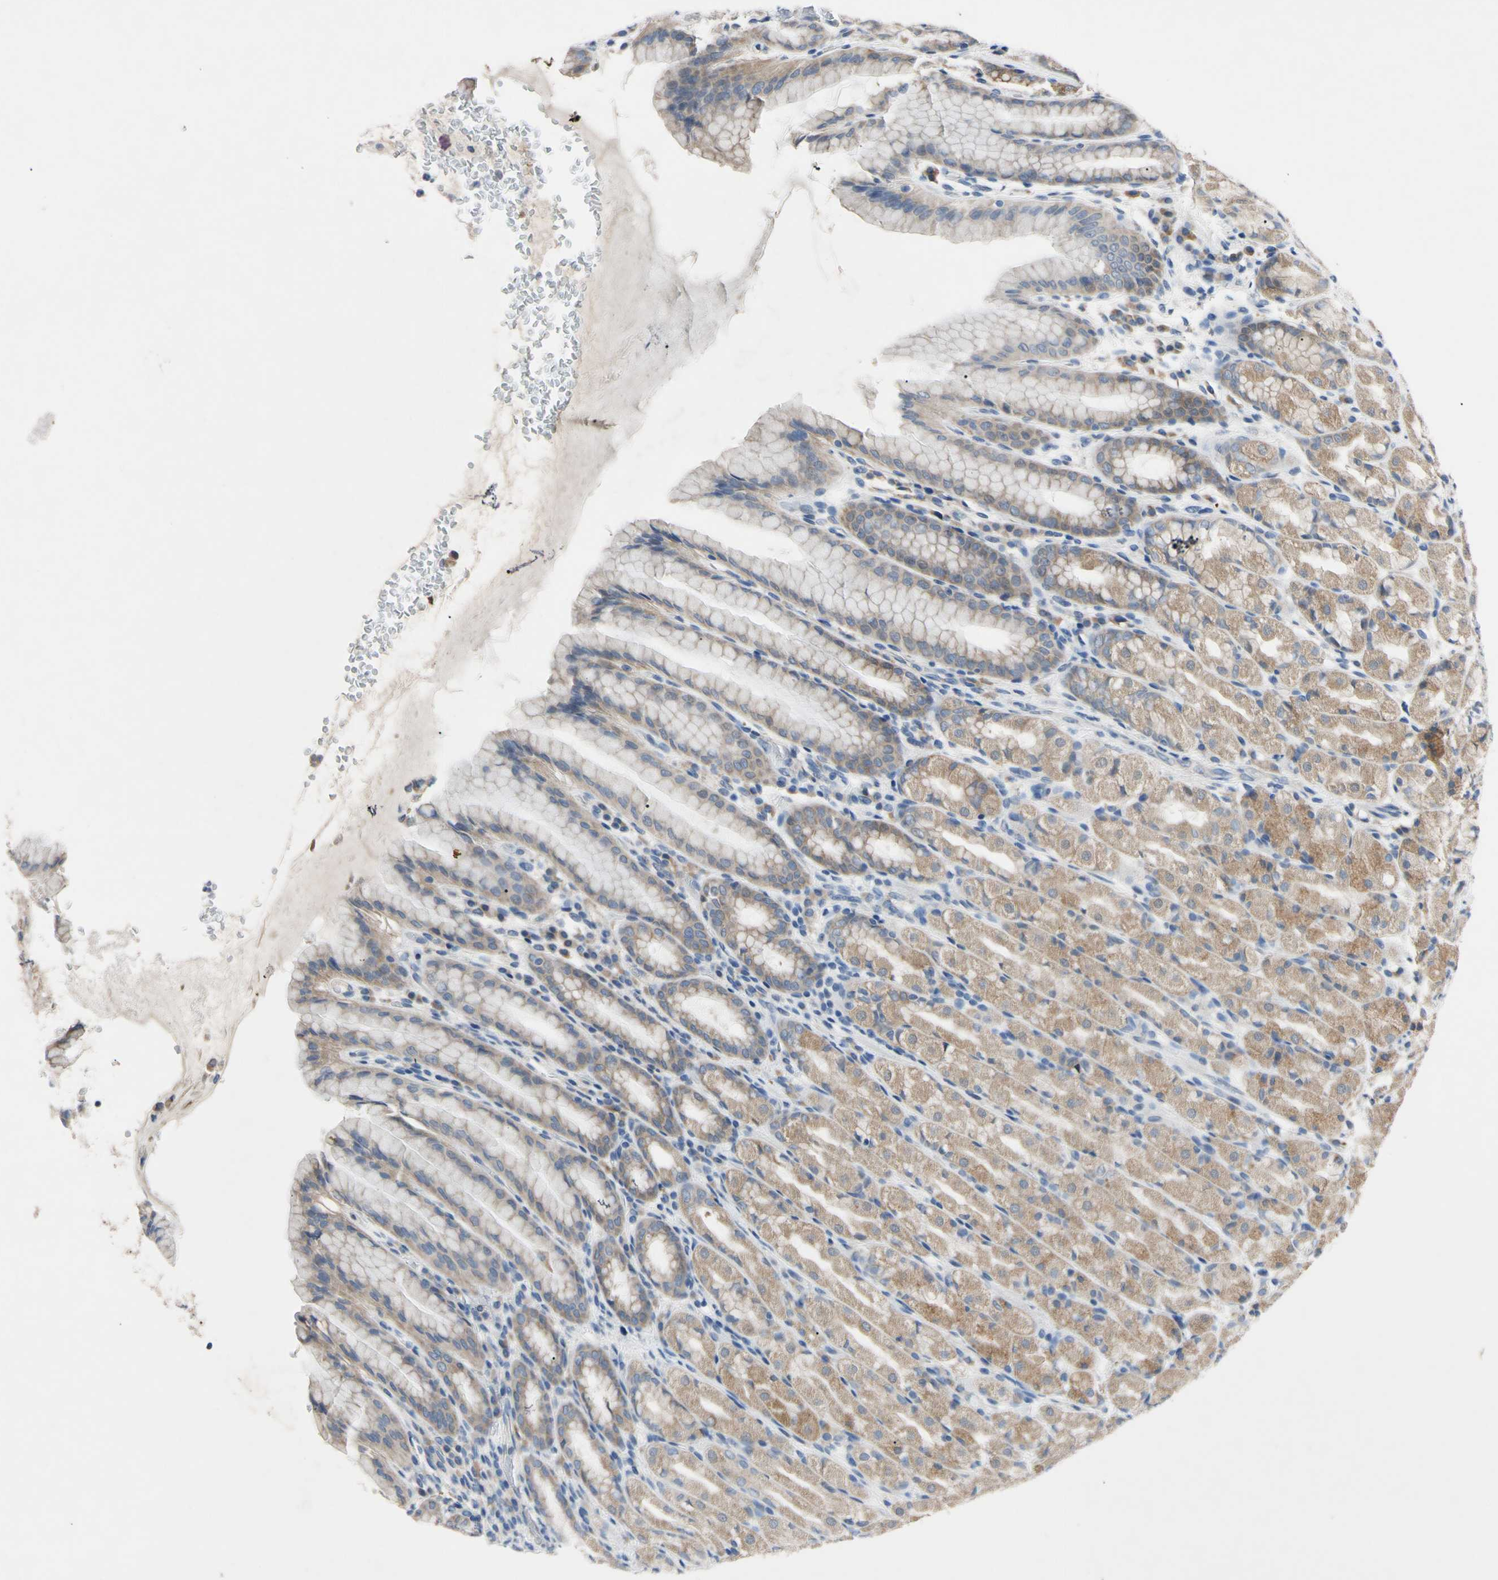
{"staining": {"intensity": "moderate", "quantity": "25%-75%", "location": "cytoplasmic/membranous"}, "tissue": "stomach", "cell_type": "Glandular cells", "image_type": "normal", "snomed": [{"axis": "morphology", "description": "Normal tissue, NOS"}, {"axis": "topography", "description": "Stomach, upper"}], "caption": "Glandular cells reveal medium levels of moderate cytoplasmic/membranous positivity in about 25%-75% of cells in benign human stomach.", "gene": "PNKD", "patient": {"sex": "male", "age": 68}}